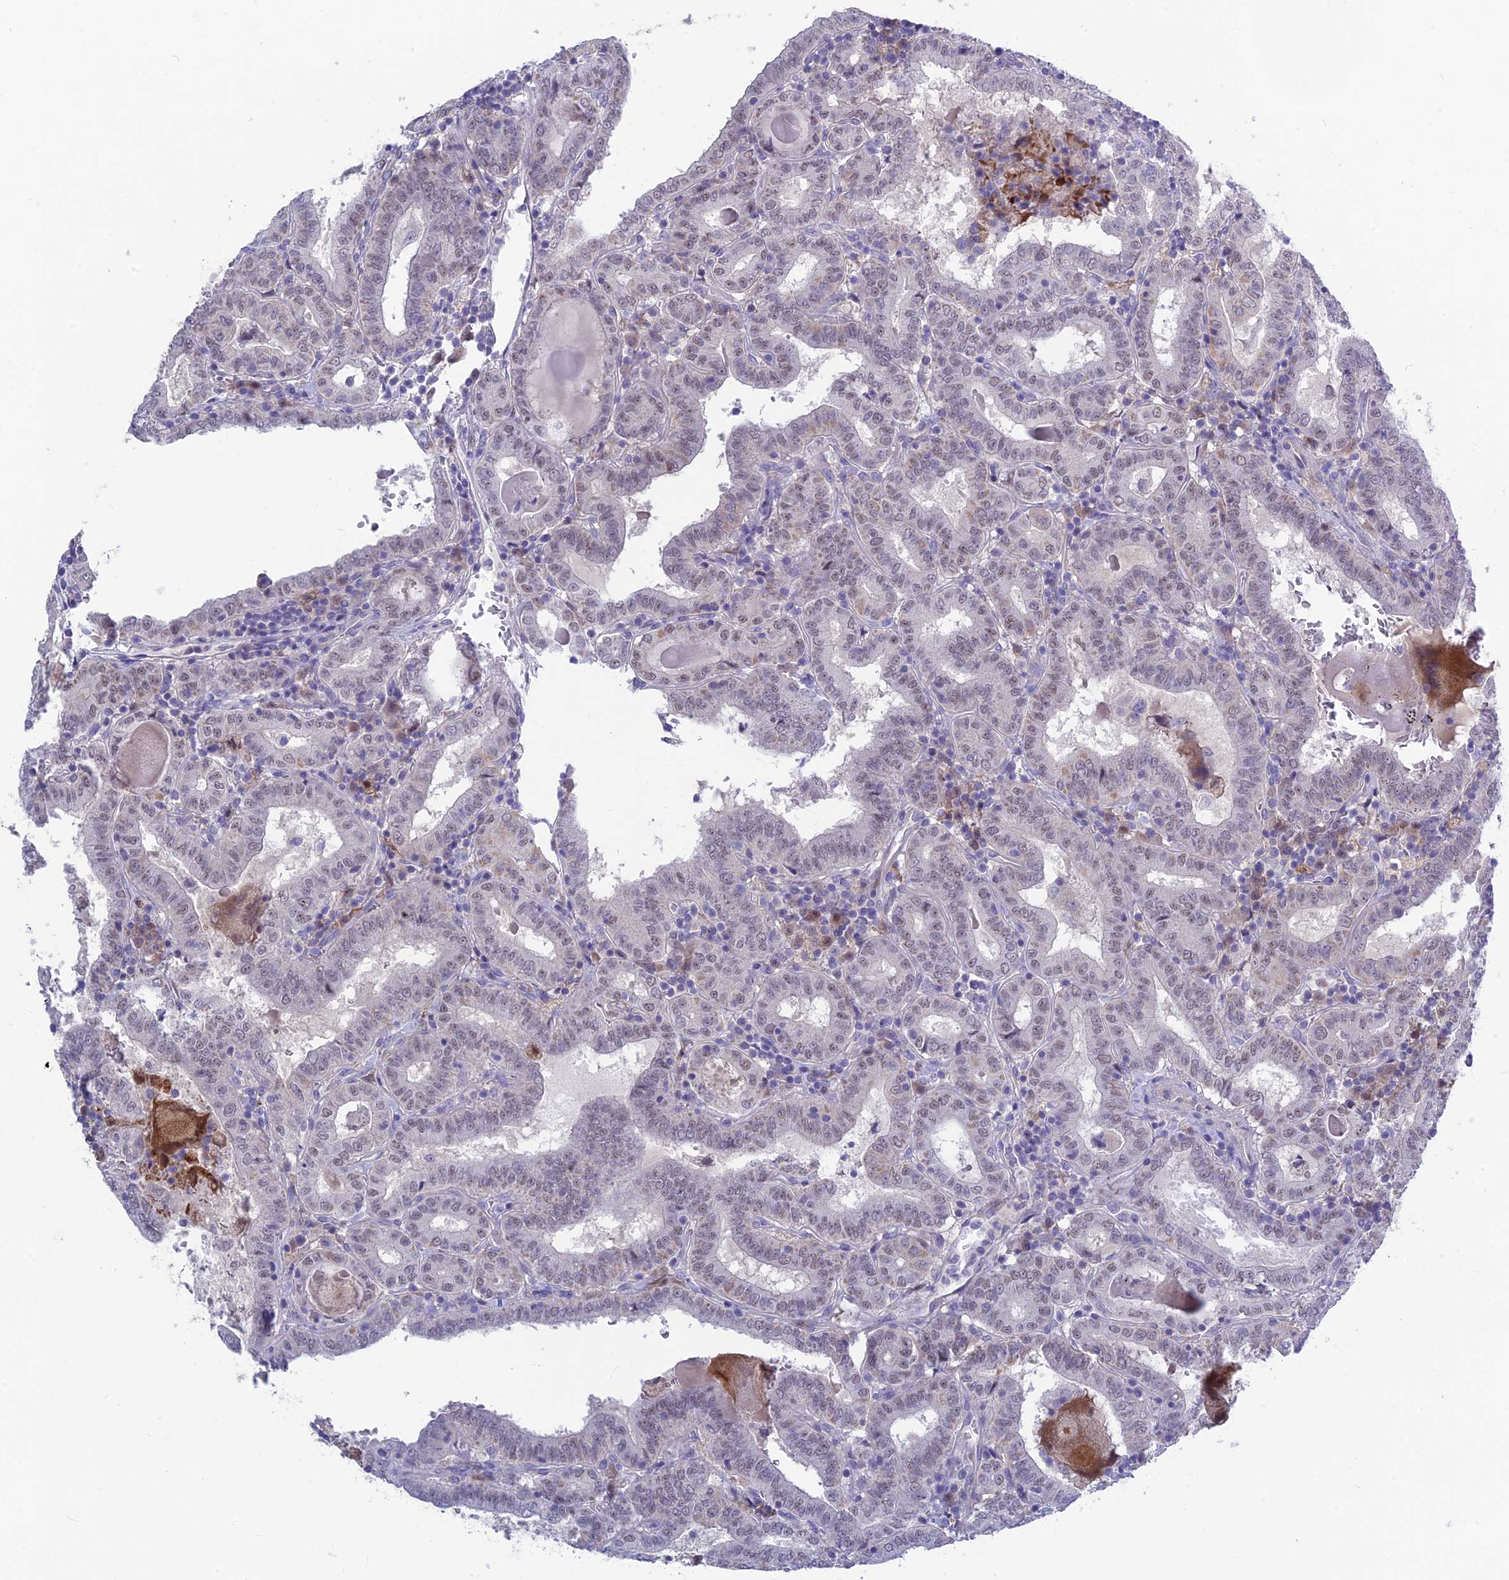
{"staining": {"intensity": "negative", "quantity": "none", "location": "none"}, "tissue": "thyroid cancer", "cell_type": "Tumor cells", "image_type": "cancer", "snomed": [{"axis": "morphology", "description": "Papillary adenocarcinoma, NOS"}, {"axis": "topography", "description": "Thyroid gland"}], "caption": "Thyroid cancer was stained to show a protein in brown. There is no significant positivity in tumor cells.", "gene": "SNTN", "patient": {"sex": "female", "age": 72}}